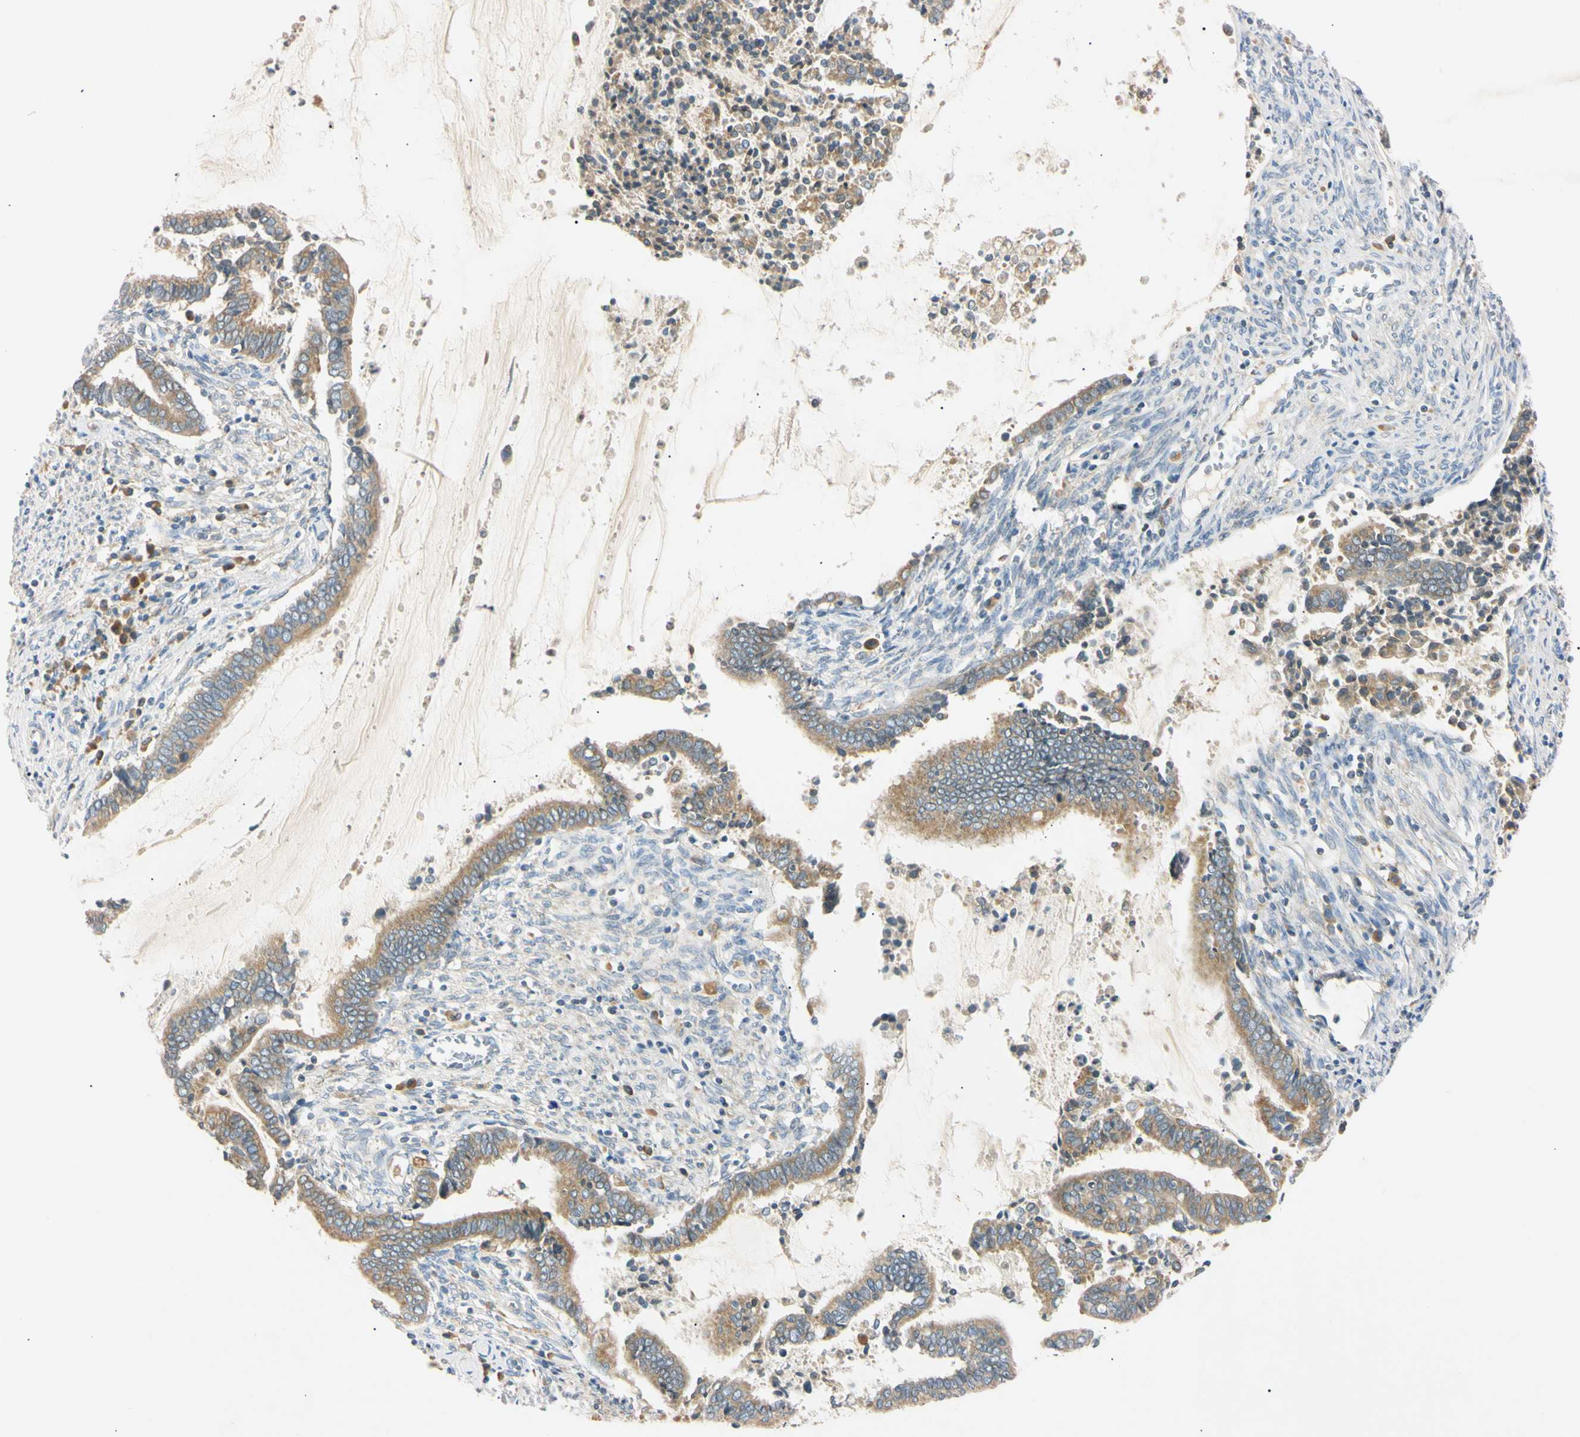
{"staining": {"intensity": "moderate", "quantity": ">75%", "location": "cytoplasmic/membranous"}, "tissue": "cervical cancer", "cell_type": "Tumor cells", "image_type": "cancer", "snomed": [{"axis": "morphology", "description": "Adenocarcinoma, NOS"}, {"axis": "topography", "description": "Cervix"}], "caption": "There is medium levels of moderate cytoplasmic/membranous expression in tumor cells of cervical adenocarcinoma, as demonstrated by immunohistochemical staining (brown color).", "gene": "DNAJB12", "patient": {"sex": "female", "age": 44}}